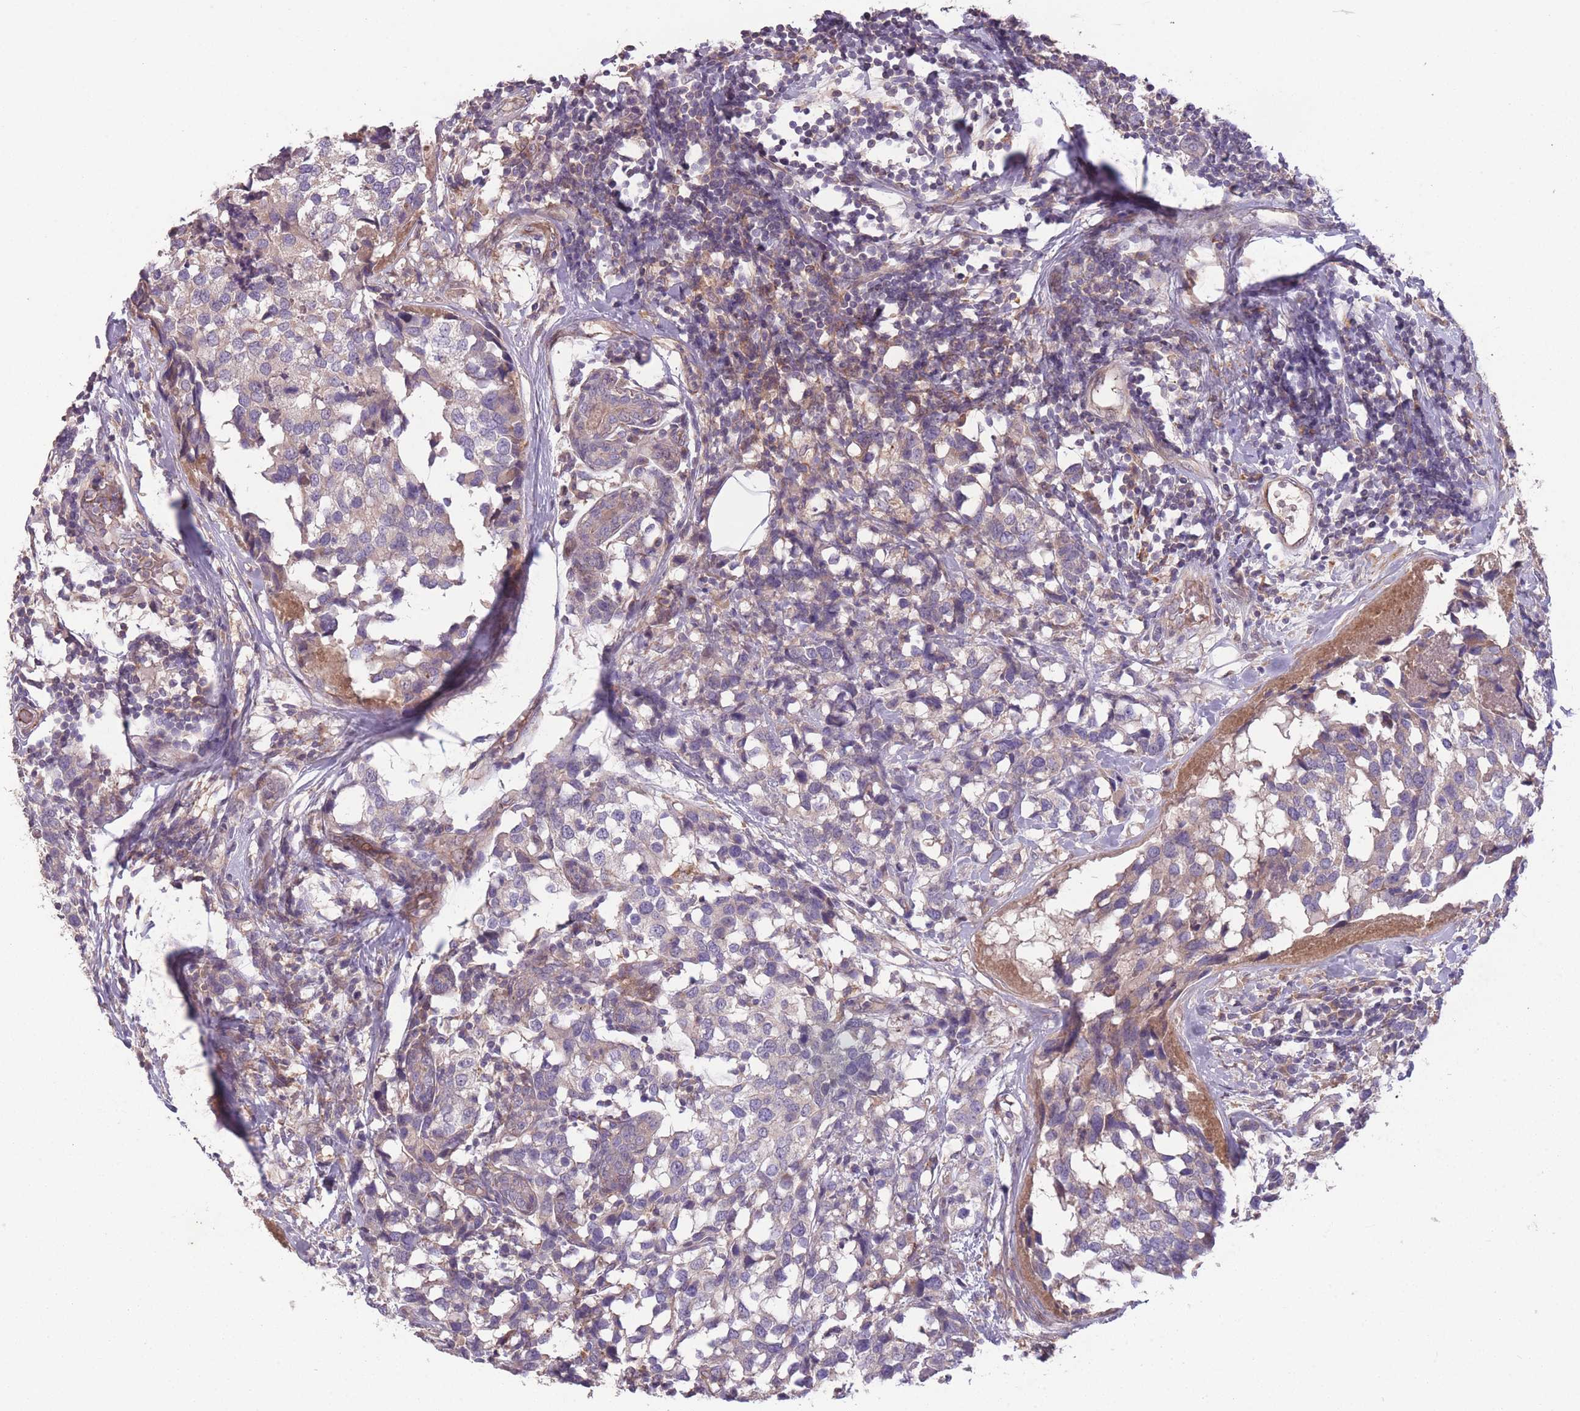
{"staining": {"intensity": "negative", "quantity": "none", "location": "none"}, "tissue": "breast cancer", "cell_type": "Tumor cells", "image_type": "cancer", "snomed": [{"axis": "morphology", "description": "Lobular carcinoma"}, {"axis": "topography", "description": "Breast"}], "caption": "This is an immunohistochemistry histopathology image of lobular carcinoma (breast). There is no positivity in tumor cells.", "gene": "OR2V2", "patient": {"sex": "female", "age": 59}}